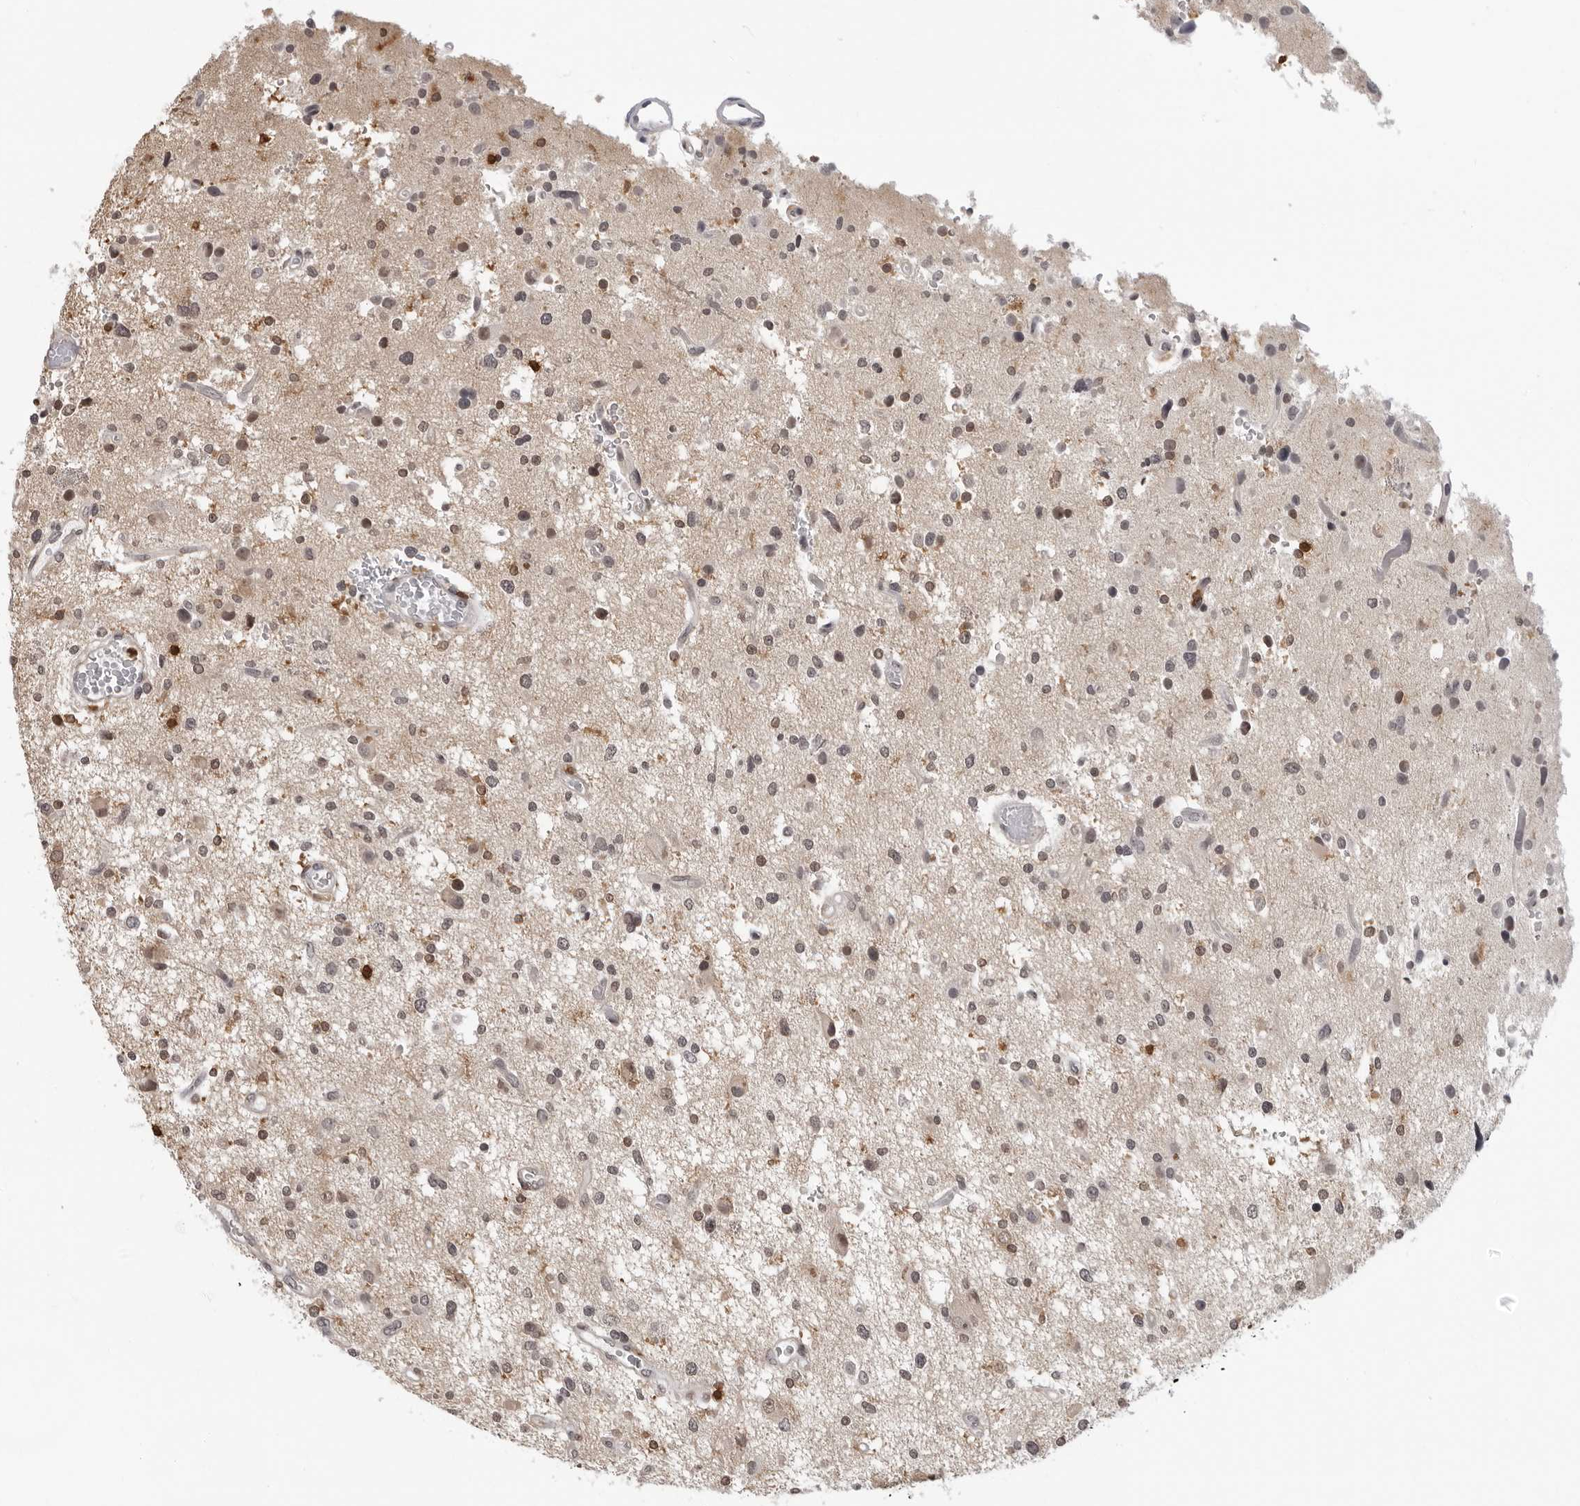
{"staining": {"intensity": "weak", "quantity": "25%-75%", "location": "nuclear"}, "tissue": "glioma", "cell_type": "Tumor cells", "image_type": "cancer", "snomed": [{"axis": "morphology", "description": "Glioma, malignant, High grade"}, {"axis": "topography", "description": "Brain"}], "caption": "This photomicrograph reveals immunohistochemistry (IHC) staining of human high-grade glioma (malignant), with low weak nuclear positivity in about 25%-75% of tumor cells.", "gene": "HSPH1", "patient": {"sex": "male", "age": 33}}